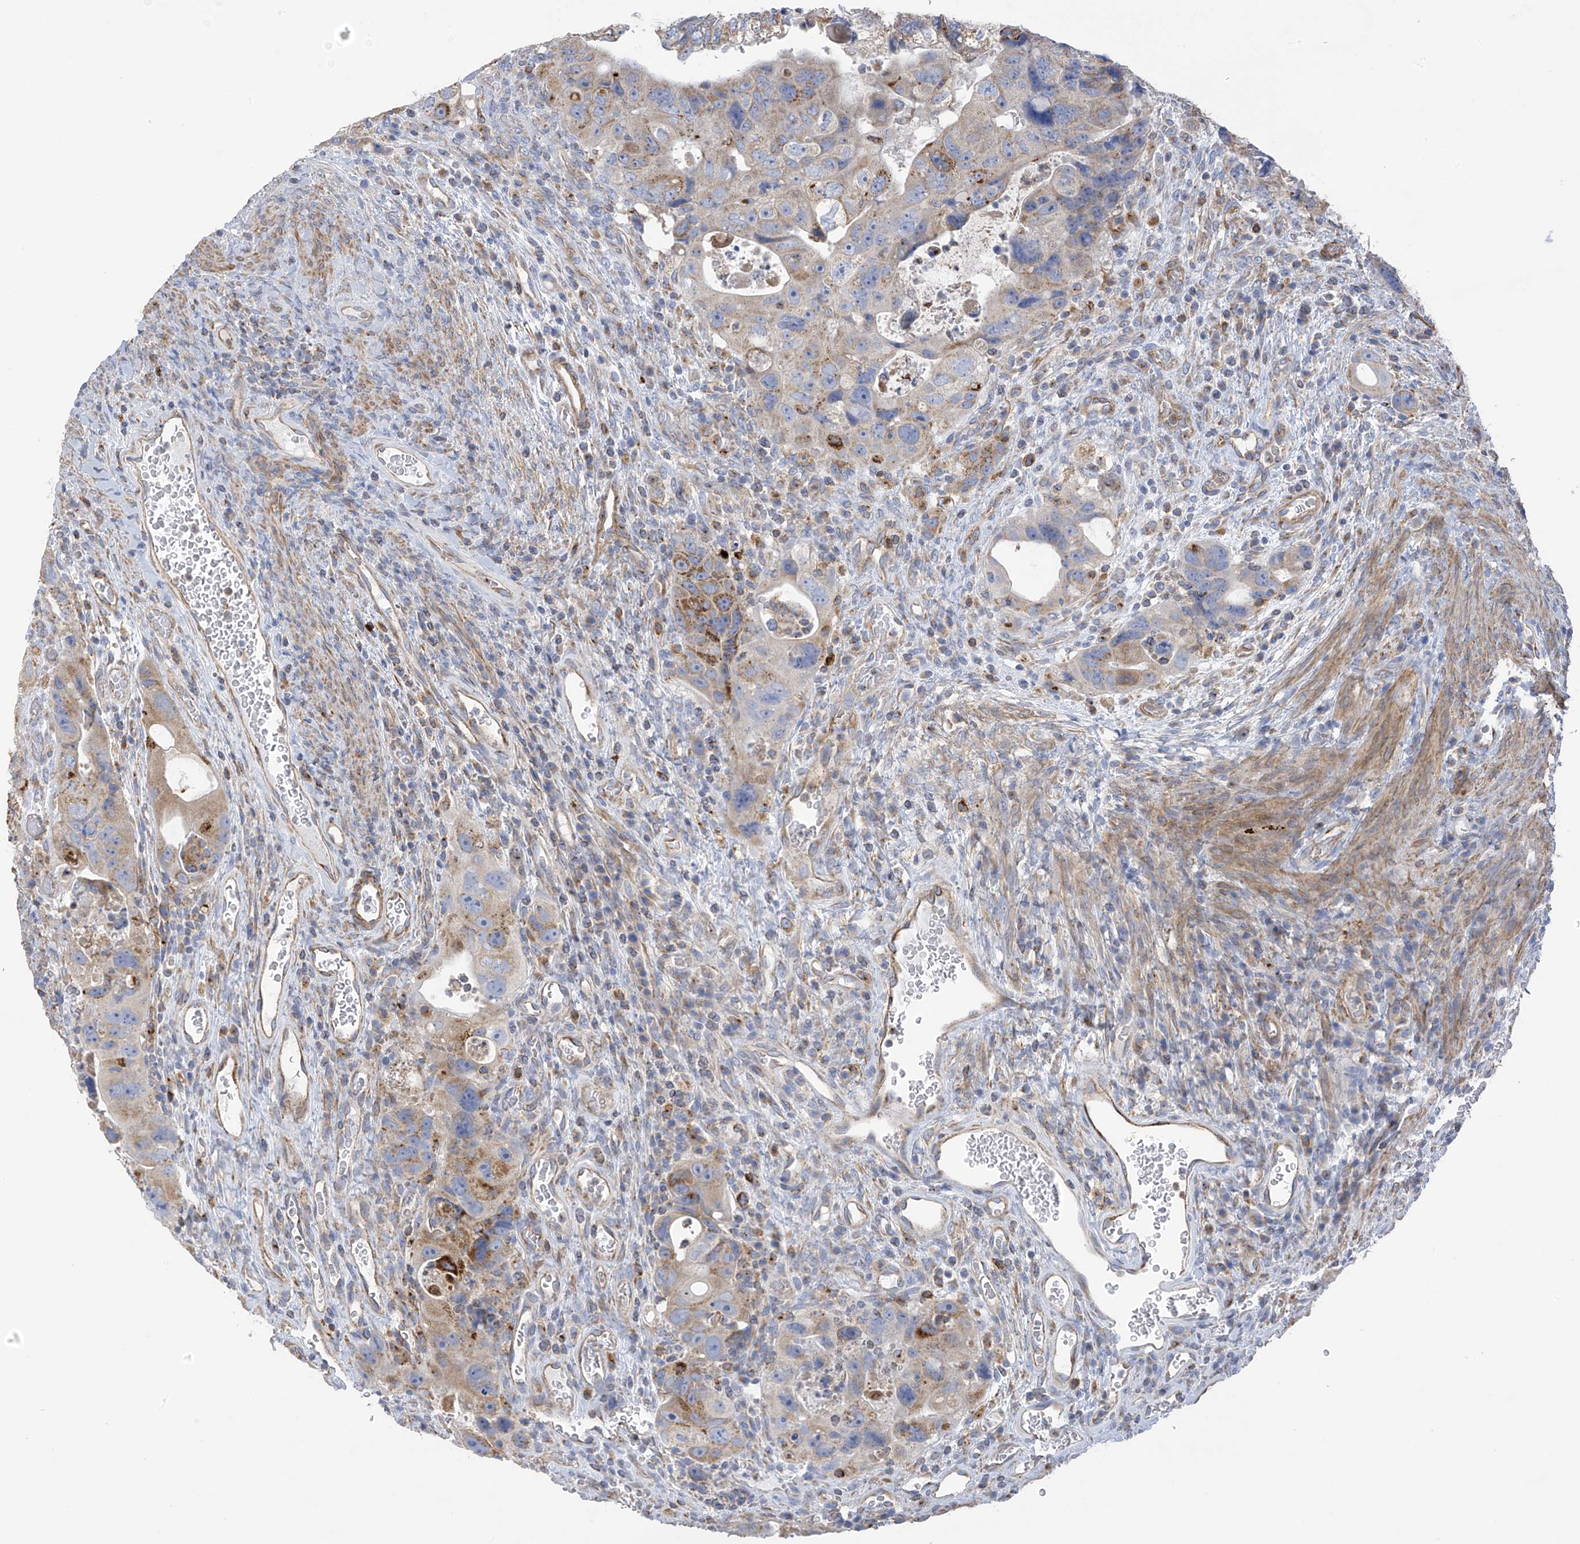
{"staining": {"intensity": "moderate", "quantity": "<25%", "location": "cytoplasmic/membranous"}, "tissue": "colorectal cancer", "cell_type": "Tumor cells", "image_type": "cancer", "snomed": [{"axis": "morphology", "description": "Adenocarcinoma, NOS"}, {"axis": "topography", "description": "Rectum"}], "caption": "Immunohistochemistry photomicrograph of neoplastic tissue: colorectal cancer stained using IHC displays low levels of moderate protein expression localized specifically in the cytoplasmic/membranous of tumor cells, appearing as a cytoplasmic/membranous brown color.", "gene": "ITM2B", "patient": {"sex": "male", "age": 59}}